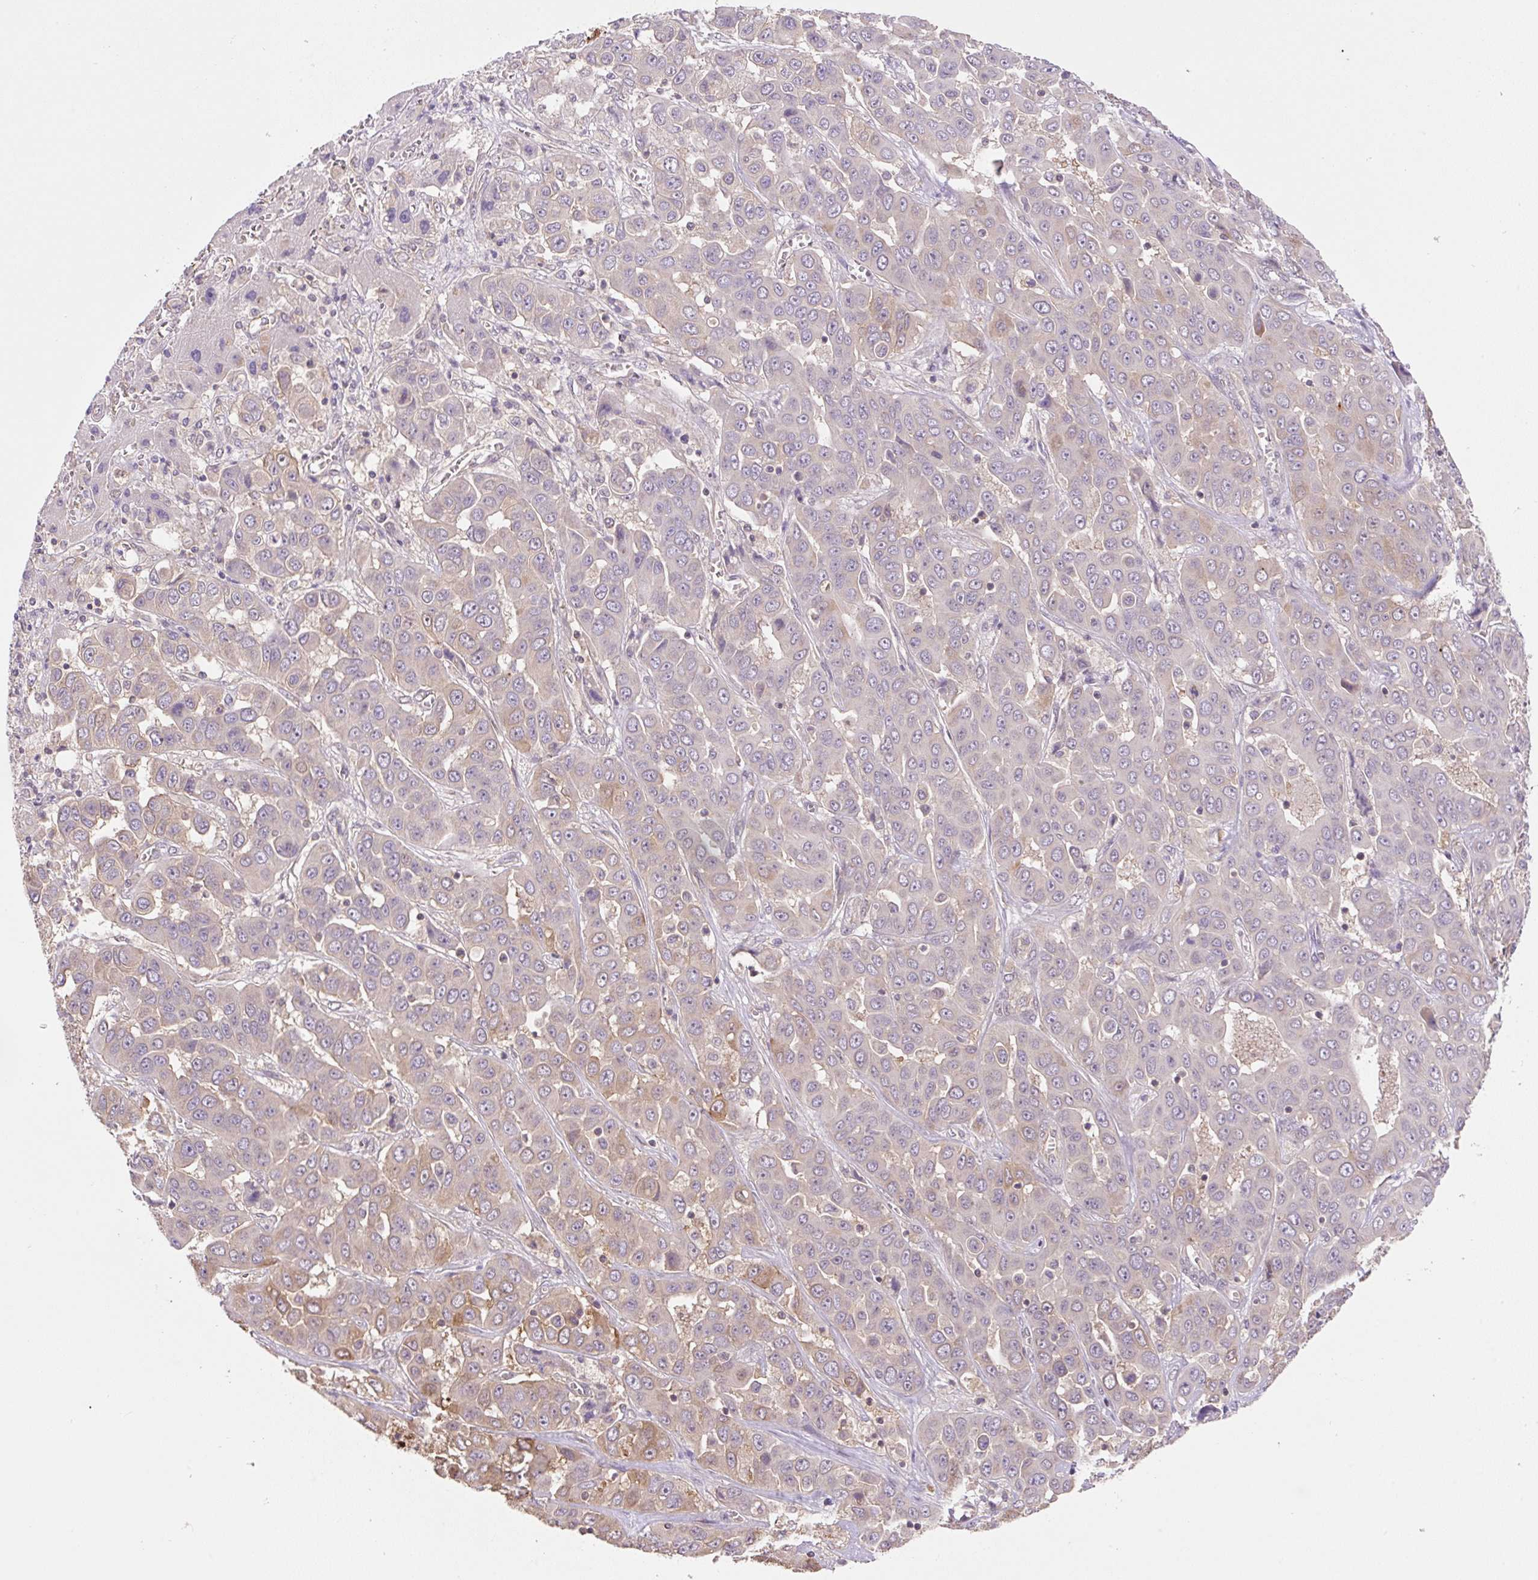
{"staining": {"intensity": "moderate", "quantity": "<25%", "location": "cytoplasmic/membranous"}, "tissue": "liver cancer", "cell_type": "Tumor cells", "image_type": "cancer", "snomed": [{"axis": "morphology", "description": "Cholangiocarcinoma"}, {"axis": "topography", "description": "Liver"}], "caption": "An immunohistochemistry (IHC) histopathology image of tumor tissue is shown. Protein staining in brown labels moderate cytoplasmic/membranous positivity in cholangiocarcinoma (liver) within tumor cells.", "gene": "COX8A", "patient": {"sex": "female", "age": 52}}